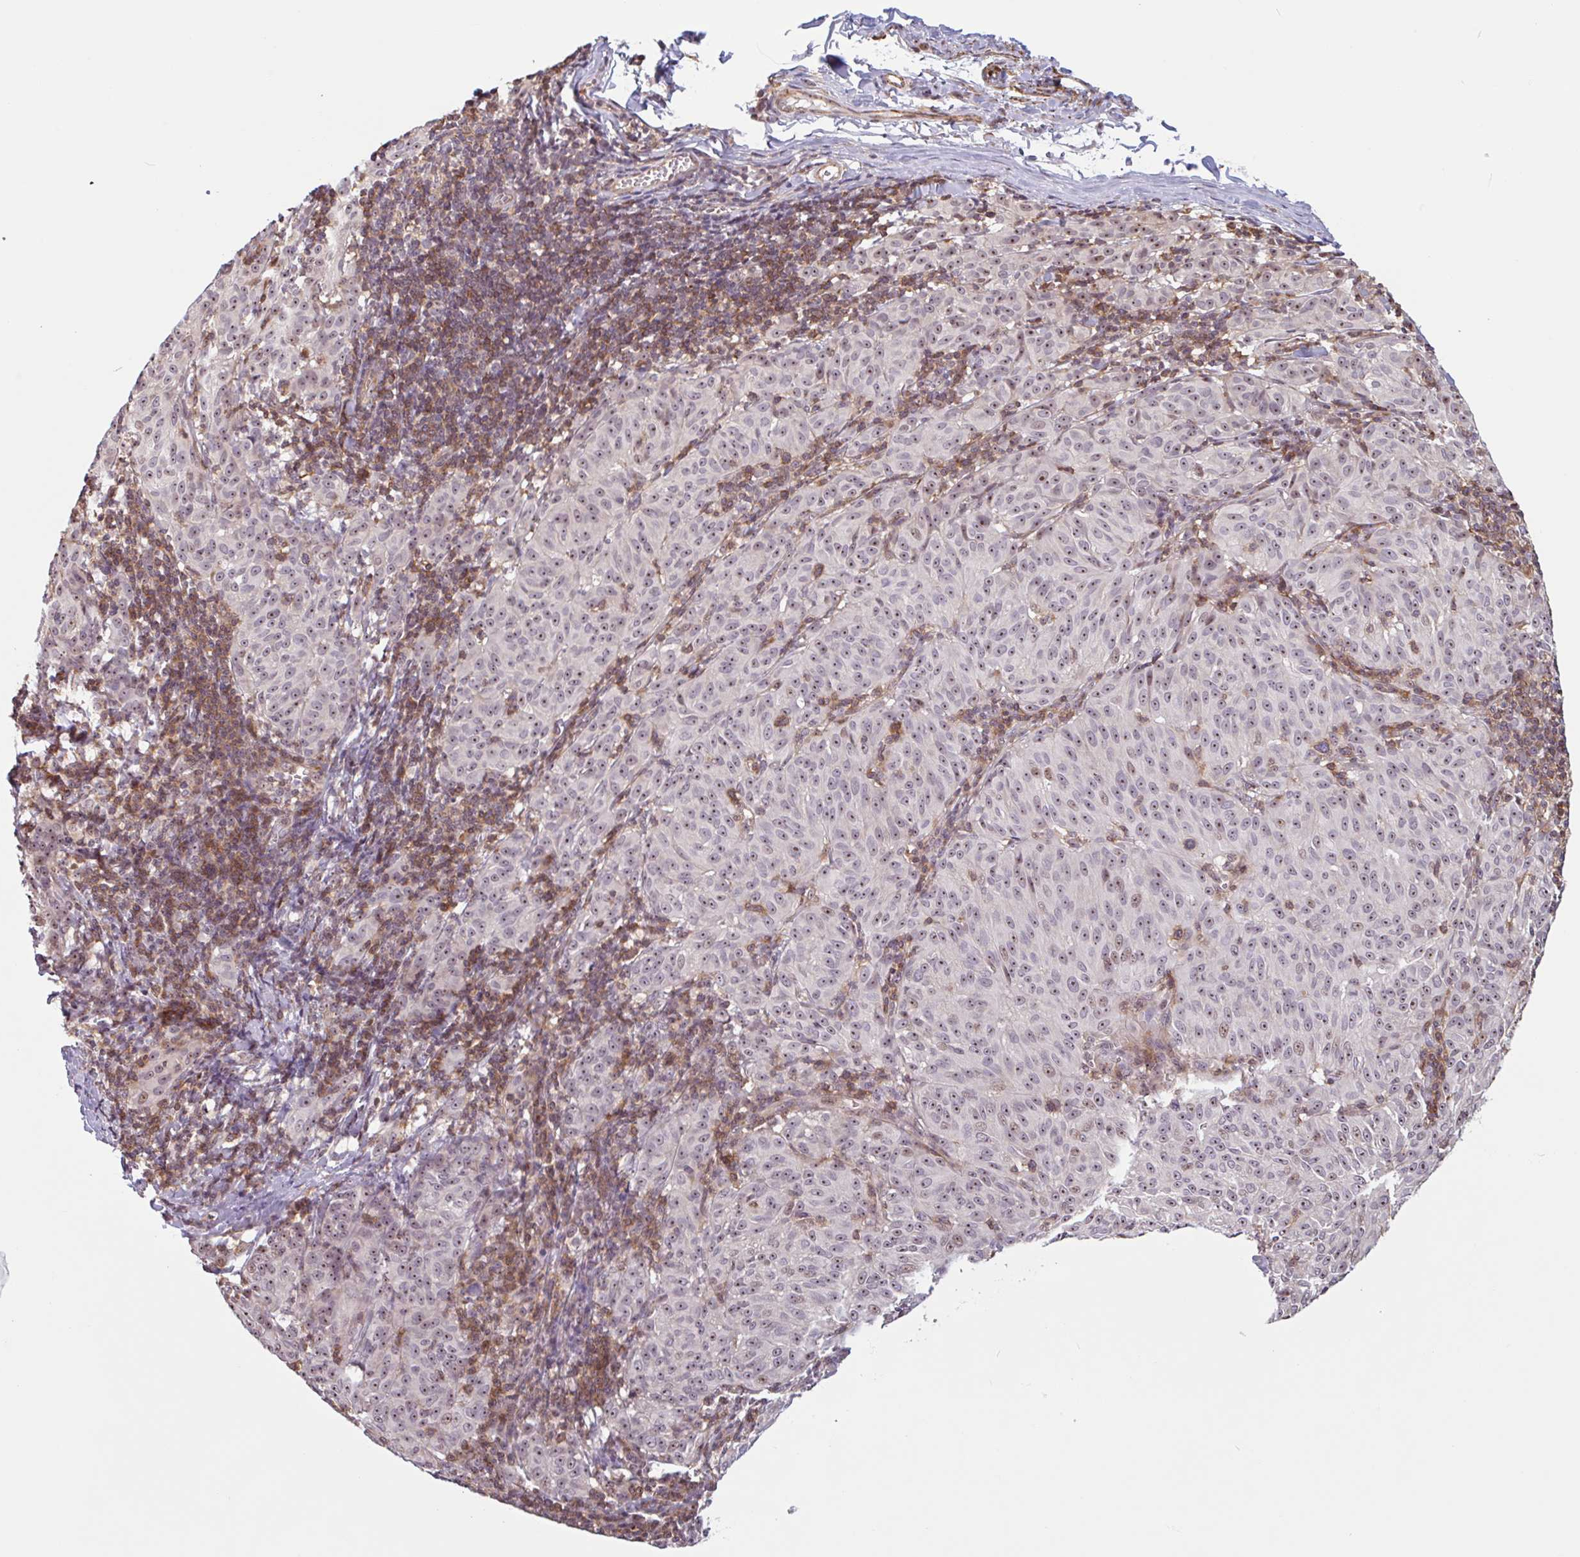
{"staining": {"intensity": "moderate", "quantity": "25%-75%", "location": "nuclear"}, "tissue": "melanoma", "cell_type": "Tumor cells", "image_type": "cancer", "snomed": [{"axis": "morphology", "description": "Malignant melanoma, NOS"}, {"axis": "topography", "description": "Skin"}], "caption": "Malignant melanoma stained with DAB IHC exhibits medium levels of moderate nuclear positivity in about 25%-75% of tumor cells.", "gene": "ZNF689", "patient": {"sex": "female", "age": 72}}